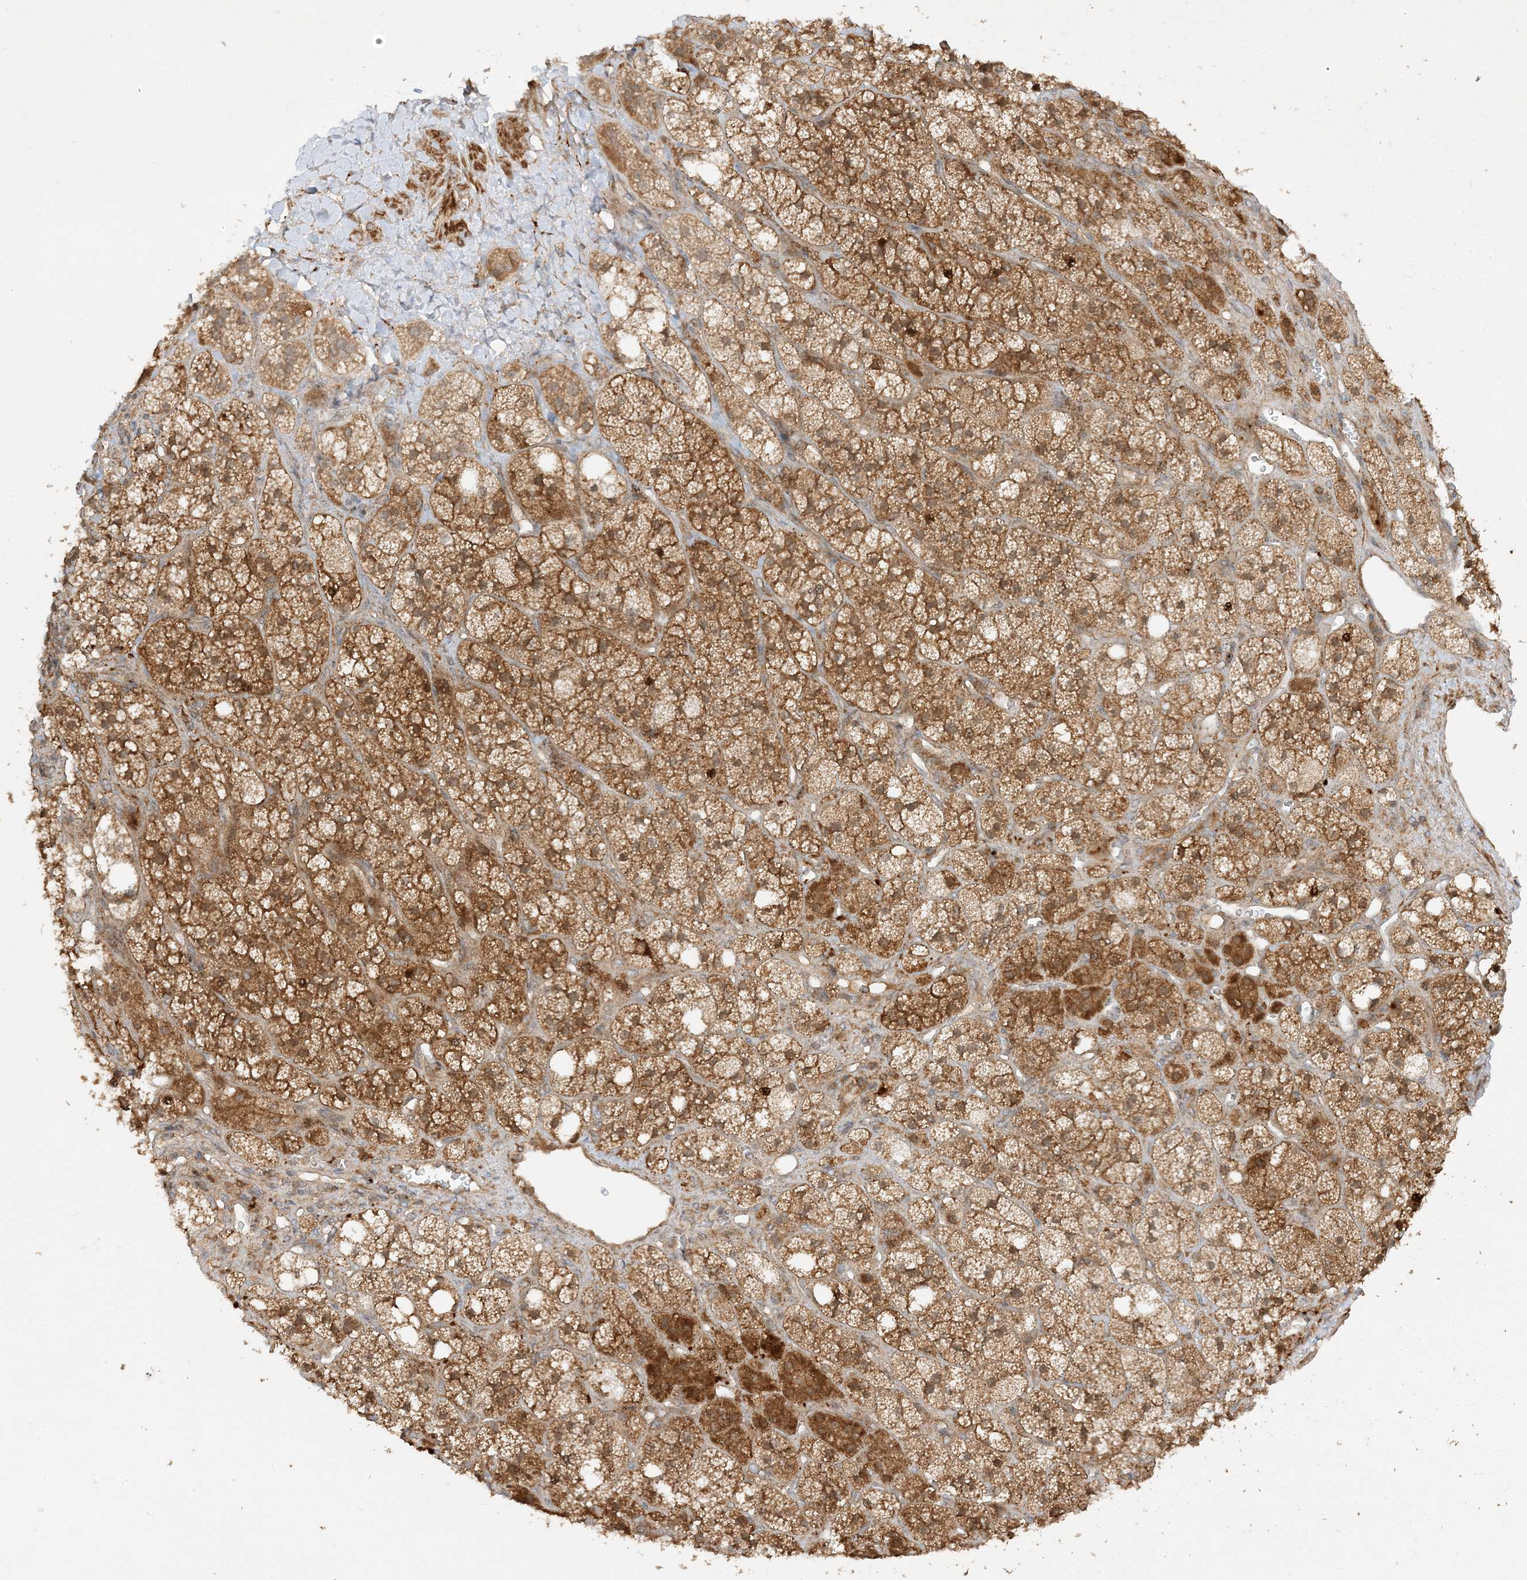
{"staining": {"intensity": "strong", "quantity": ">75%", "location": "cytoplasmic/membranous"}, "tissue": "adrenal gland", "cell_type": "Glandular cells", "image_type": "normal", "snomed": [{"axis": "morphology", "description": "Normal tissue, NOS"}, {"axis": "topography", "description": "Adrenal gland"}], "caption": "This is a photomicrograph of IHC staining of normal adrenal gland, which shows strong positivity in the cytoplasmic/membranous of glandular cells.", "gene": "XRN1", "patient": {"sex": "male", "age": 61}}